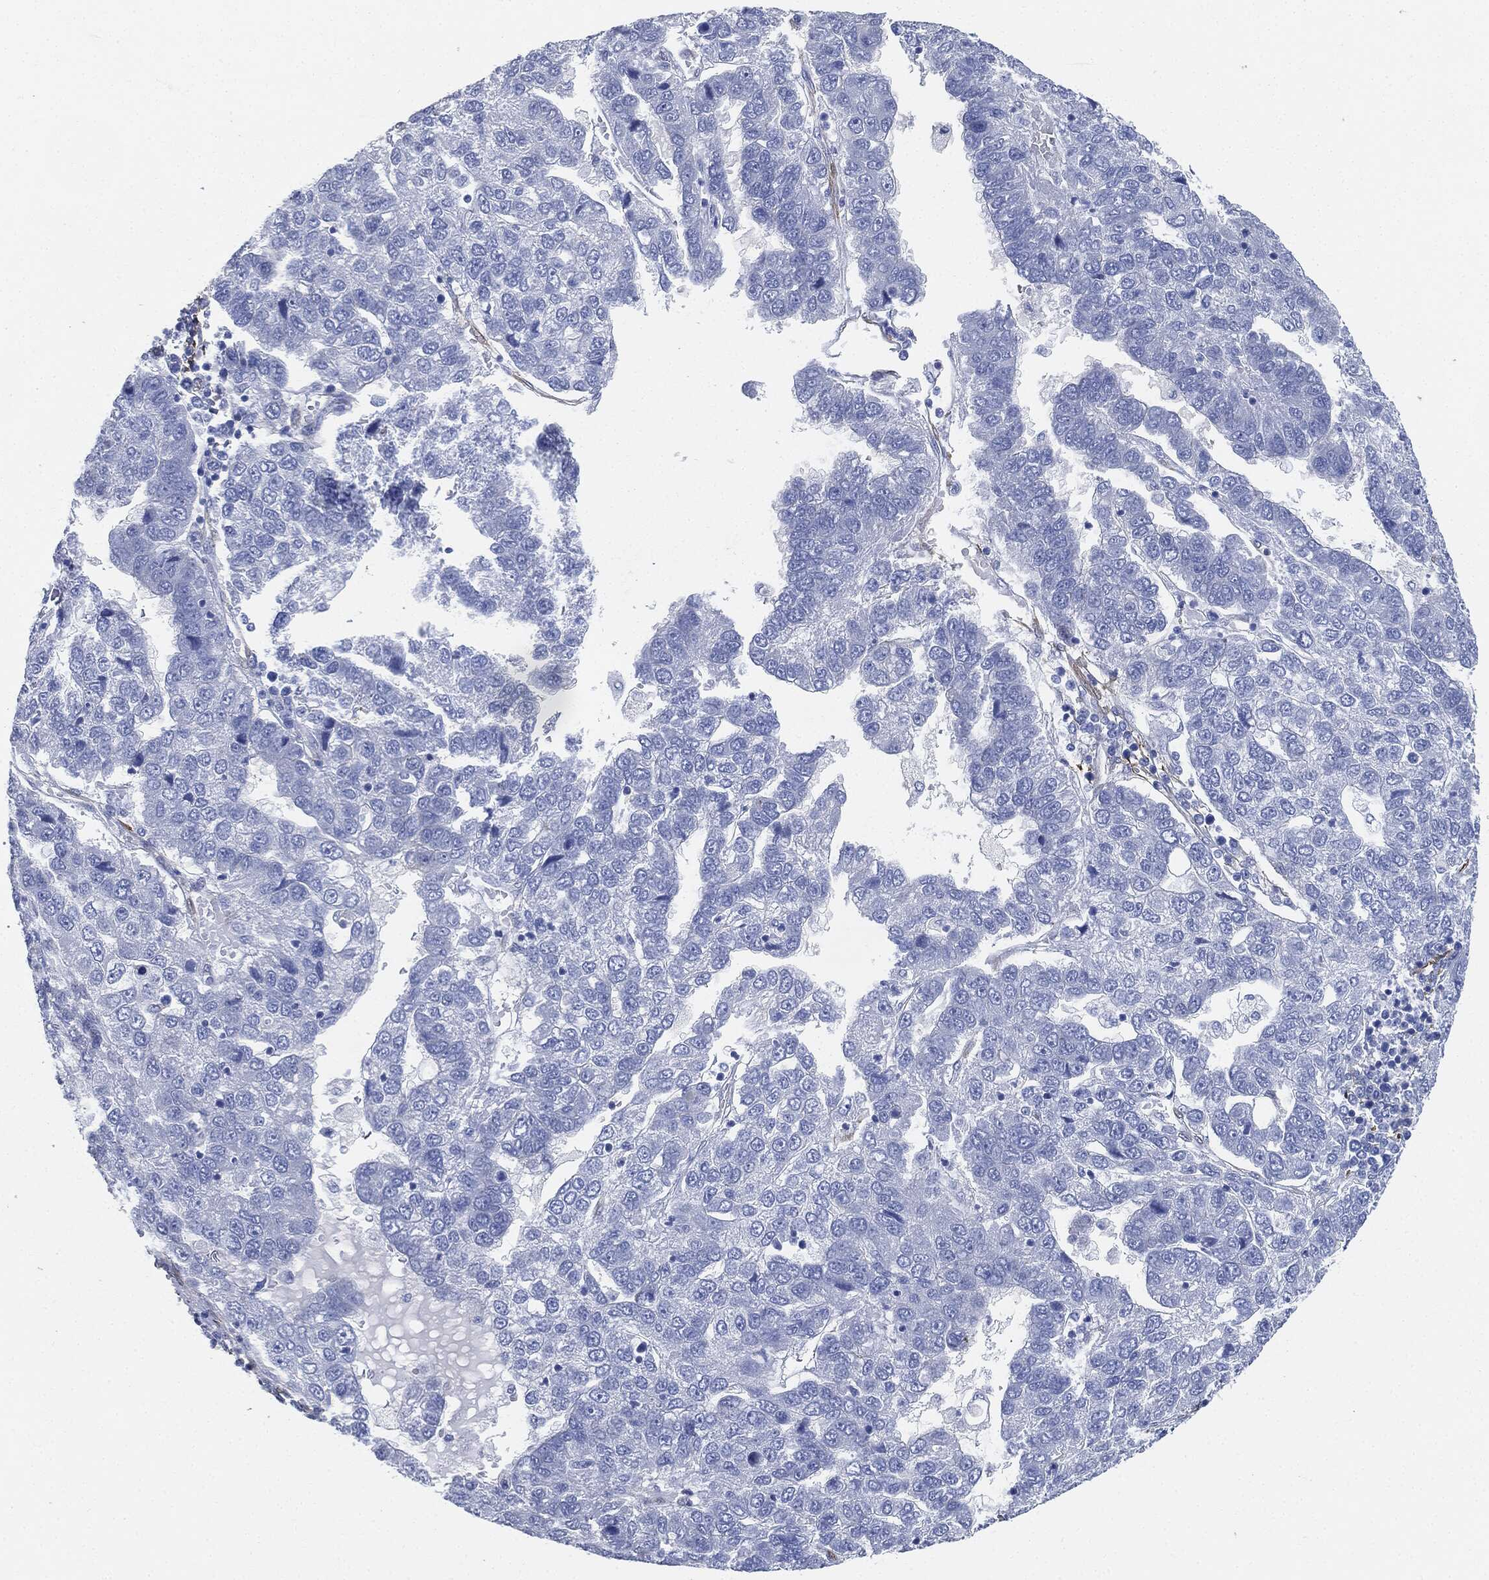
{"staining": {"intensity": "negative", "quantity": "none", "location": "none"}, "tissue": "pancreatic cancer", "cell_type": "Tumor cells", "image_type": "cancer", "snomed": [{"axis": "morphology", "description": "Adenocarcinoma, NOS"}, {"axis": "topography", "description": "Pancreas"}], "caption": "IHC image of neoplastic tissue: adenocarcinoma (pancreatic) stained with DAB (3,3'-diaminobenzidine) demonstrates no significant protein expression in tumor cells. (Brightfield microscopy of DAB immunohistochemistry (IHC) at high magnification).", "gene": "TAGLN", "patient": {"sex": "female", "age": 61}}